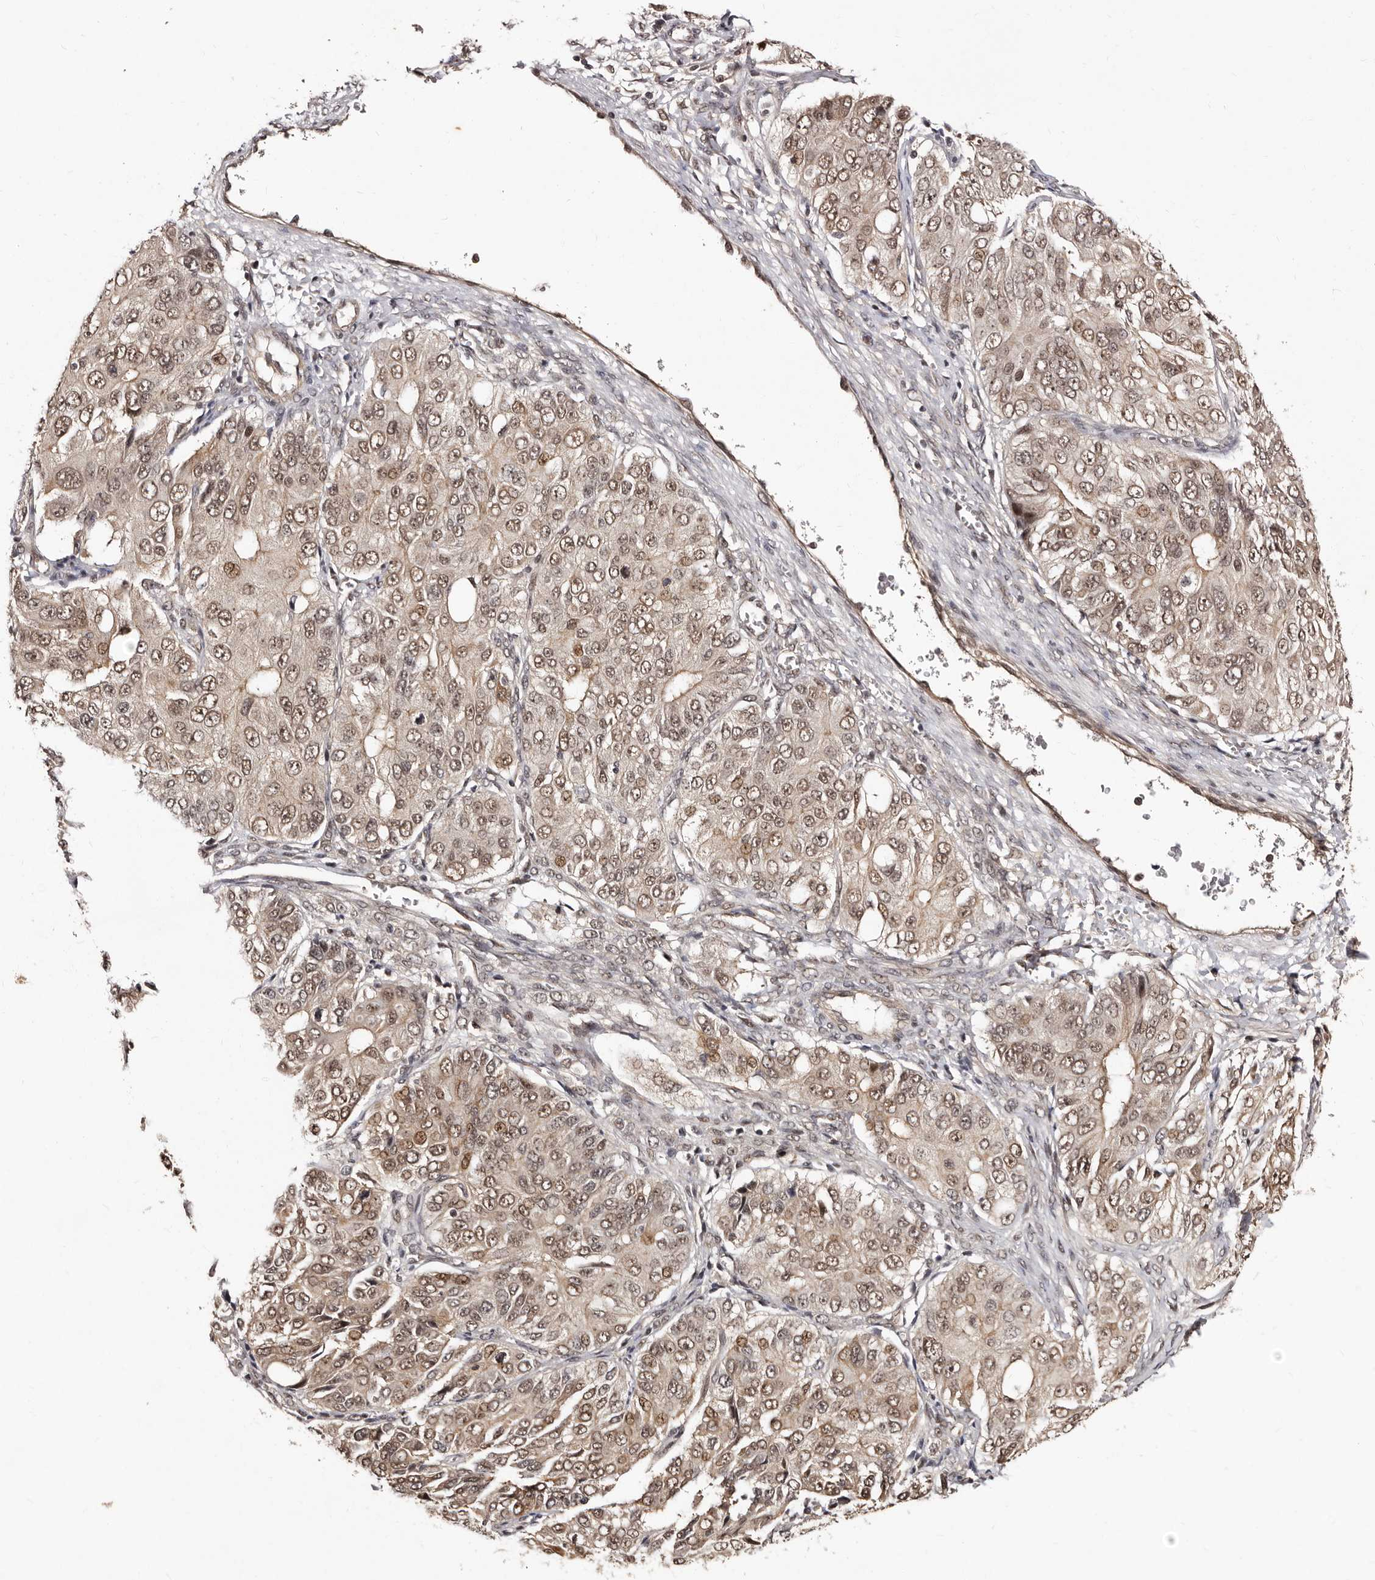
{"staining": {"intensity": "moderate", "quantity": ">75%", "location": "nuclear"}, "tissue": "ovarian cancer", "cell_type": "Tumor cells", "image_type": "cancer", "snomed": [{"axis": "morphology", "description": "Carcinoma, endometroid"}, {"axis": "topography", "description": "Ovary"}], "caption": "Tumor cells demonstrate moderate nuclear expression in about >75% of cells in ovarian cancer (endometroid carcinoma). (brown staining indicates protein expression, while blue staining denotes nuclei).", "gene": "TBC1D22B", "patient": {"sex": "female", "age": 51}}